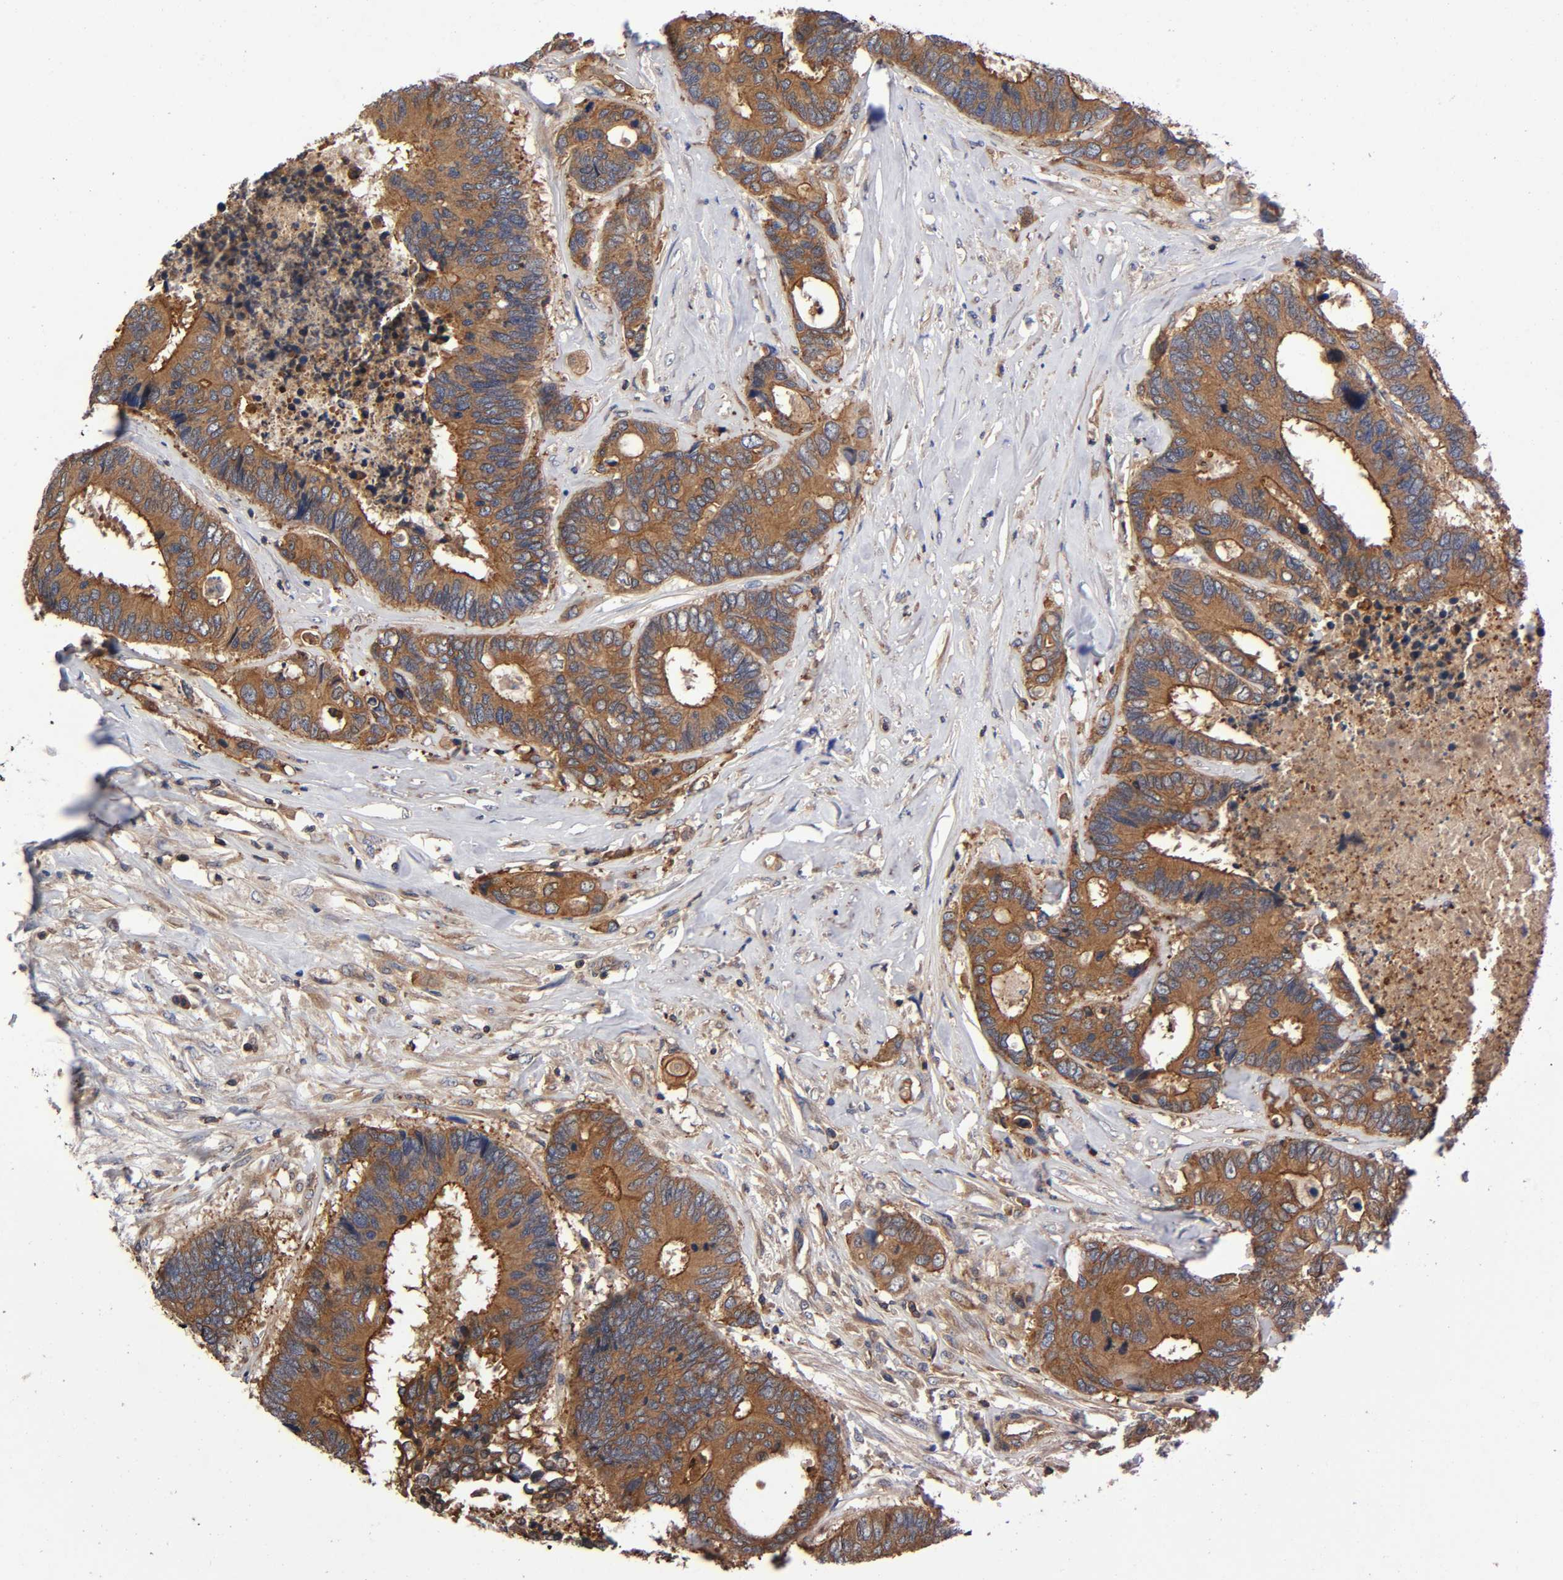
{"staining": {"intensity": "strong", "quantity": ">75%", "location": "cytoplasmic/membranous"}, "tissue": "colorectal cancer", "cell_type": "Tumor cells", "image_type": "cancer", "snomed": [{"axis": "morphology", "description": "Adenocarcinoma, NOS"}, {"axis": "topography", "description": "Rectum"}], "caption": "Protein staining displays strong cytoplasmic/membranous expression in about >75% of tumor cells in colorectal cancer (adenocarcinoma). The protein is stained brown, and the nuclei are stained in blue (DAB IHC with brightfield microscopy, high magnification).", "gene": "LAMTOR2", "patient": {"sex": "male", "age": 55}}